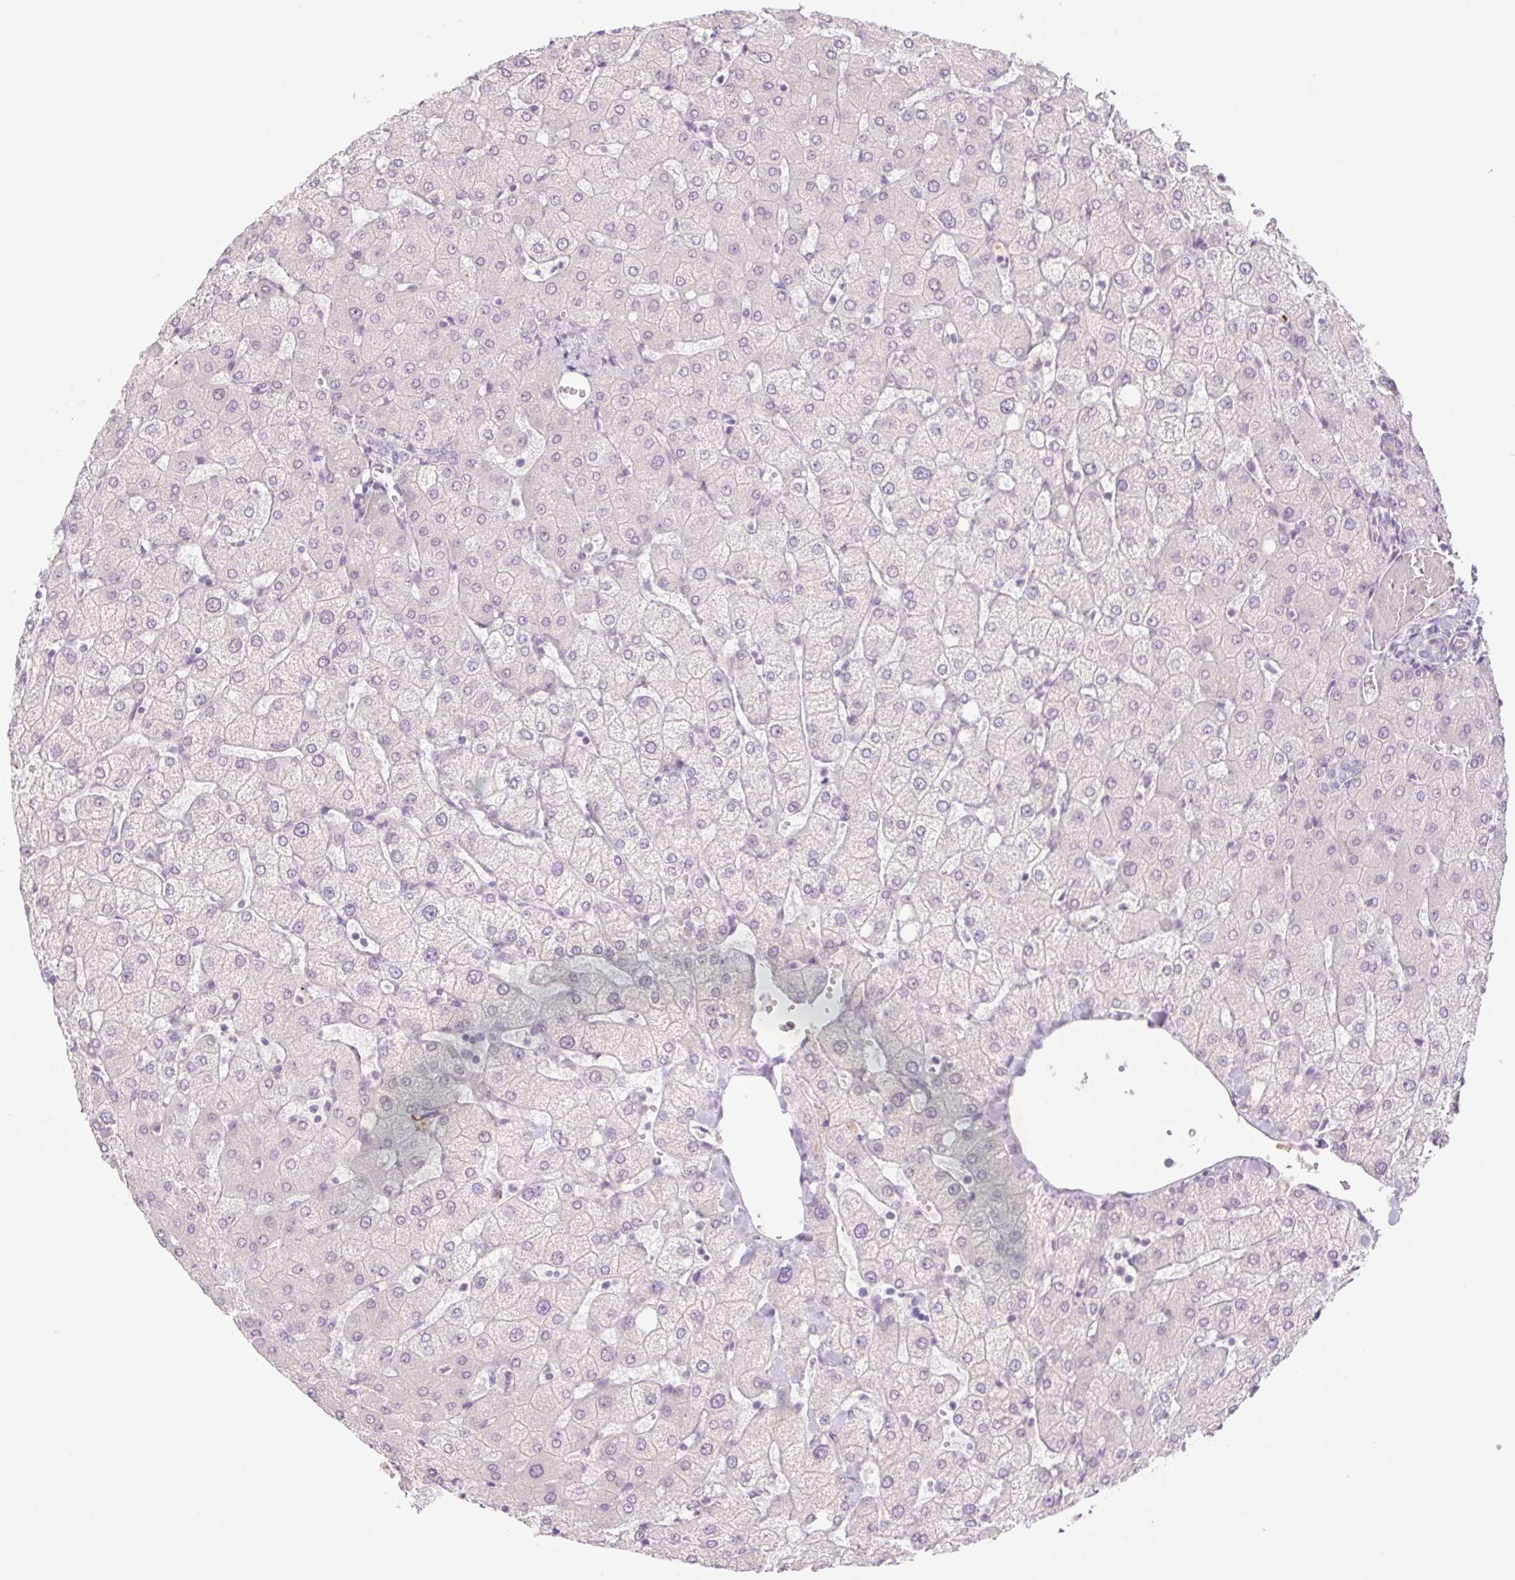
{"staining": {"intensity": "negative", "quantity": "none", "location": "none"}, "tissue": "liver", "cell_type": "Cholangiocytes", "image_type": "normal", "snomed": [{"axis": "morphology", "description": "Normal tissue, NOS"}, {"axis": "topography", "description": "Liver"}], "caption": "Immunohistochemical staining of benign human liver displays no significant positivity in cholangiocytes.", "gene": "KRT1", "patient": {"sex": "female", "age": 54}}